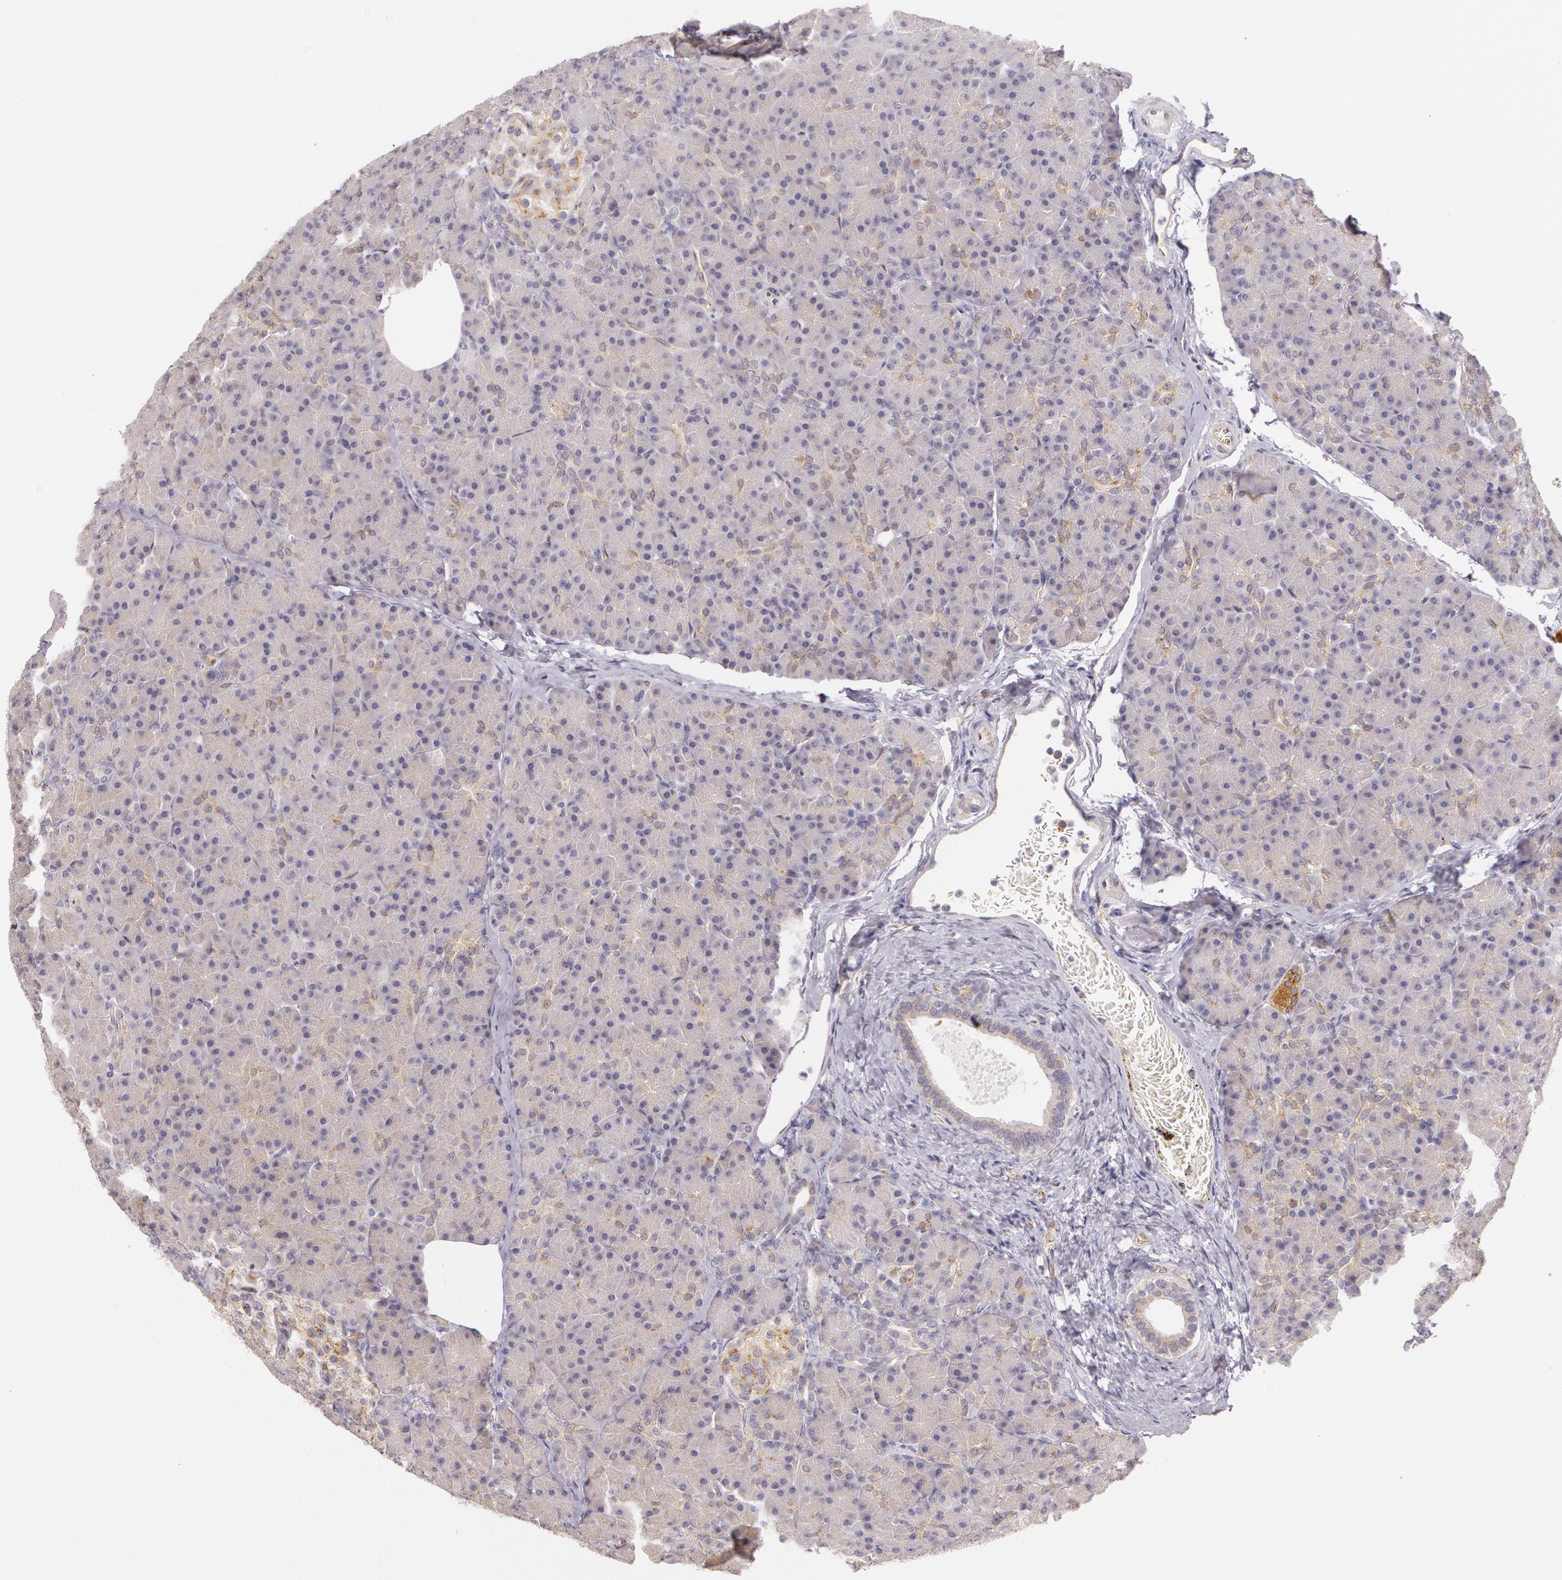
{"staining": {"intensity": "weak", "quantity": "25%-75%", "location": "cytoplasmic/membranous"}, "tissue": "pancreas", "cell_type": "Exocrine glandular cells", "image_type": "normal", "snomed": [{"axis": "morphology", "description": "Normal tissue, NOS"}, {"axis": "topography", "description": "Pancreas"}], "caption": "DAB immunohistochemical staining of normal human pancreas shows weak cytoplasmic/membranous protein positivity in approximately 25%-75% of exocrine glandular cells. (IHC, brightfield microscopy, high magnification).", "gene": "APP", "patient": {"sex": "female", "age": 43}}